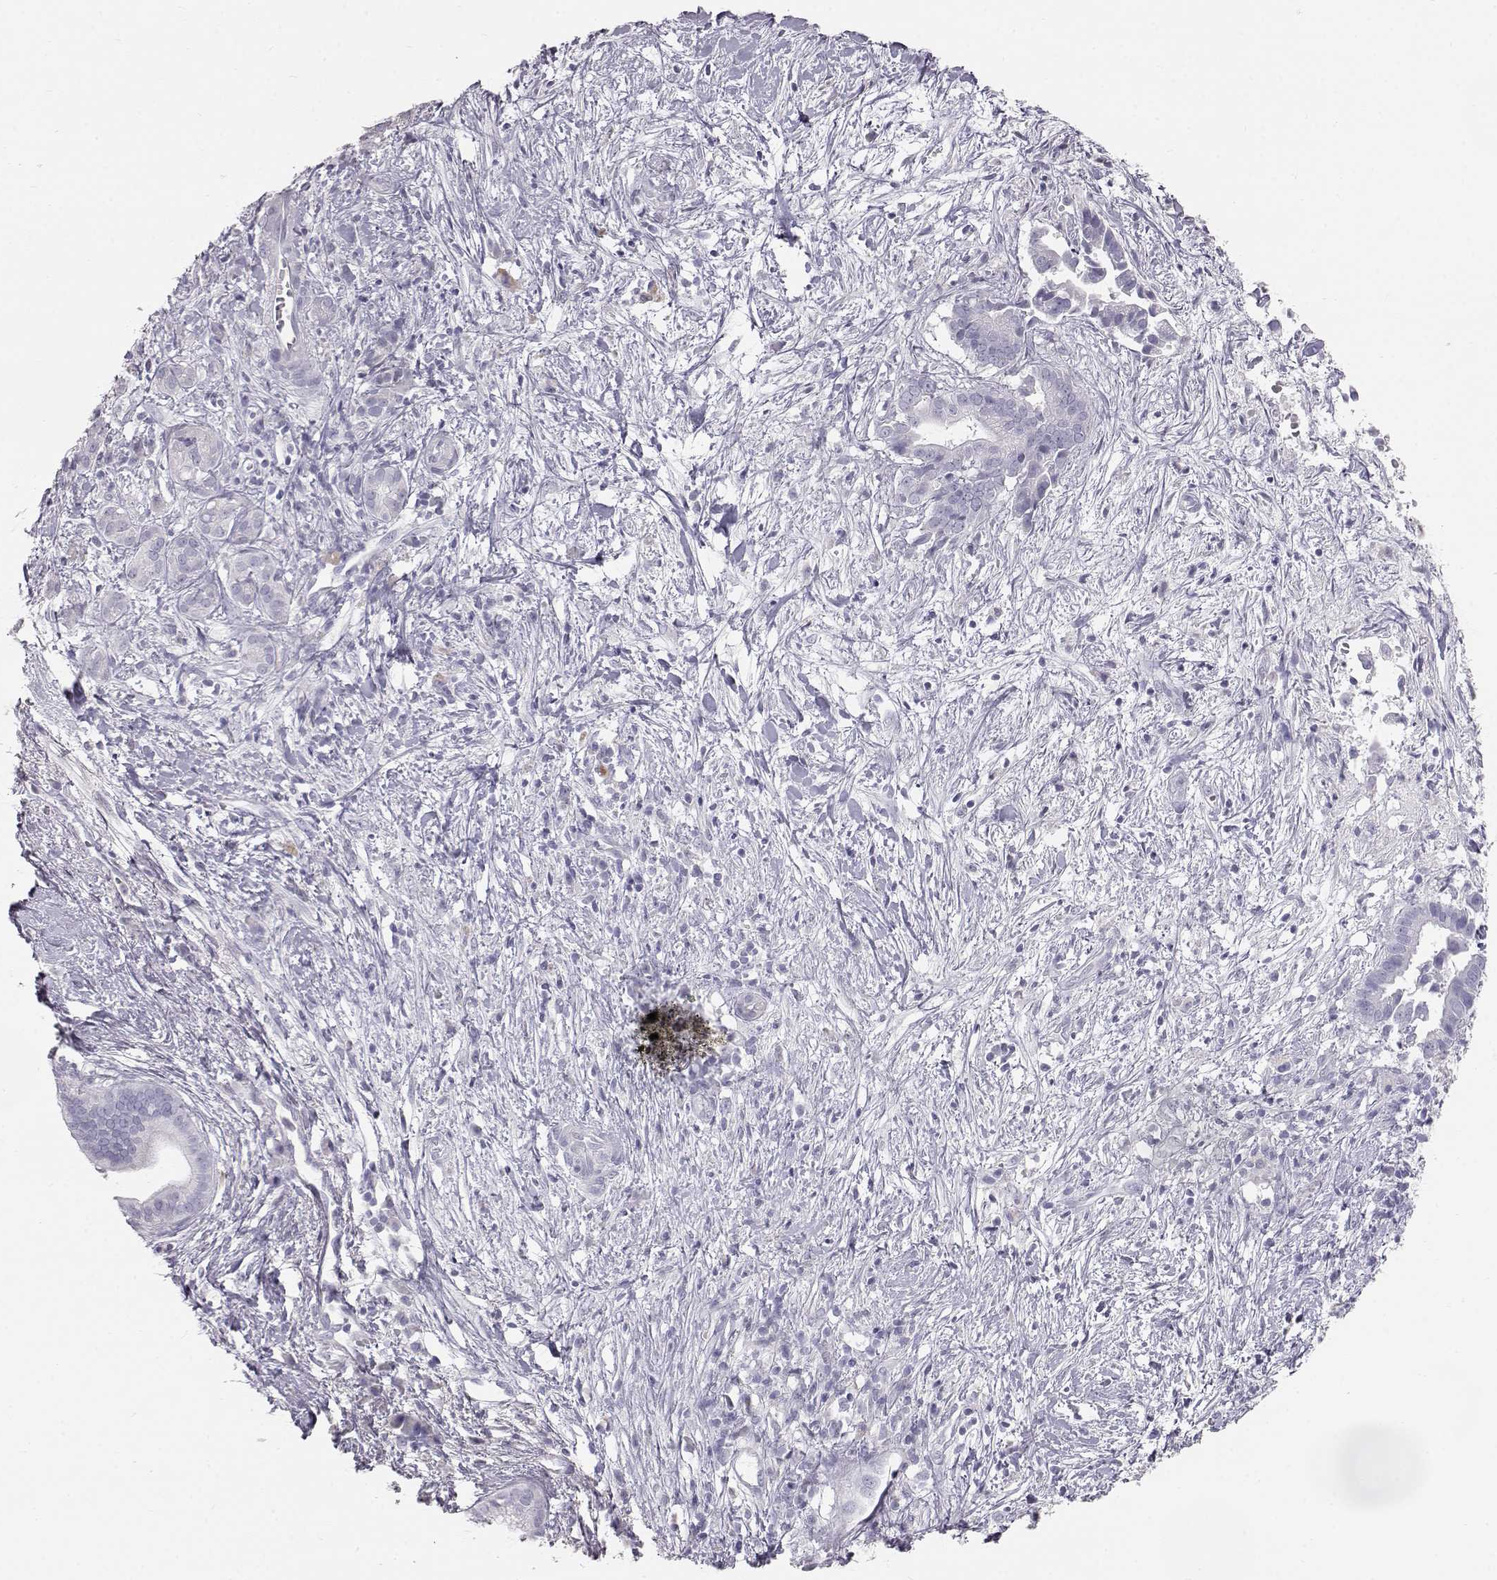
{"staining": {"intensity": "negative", "quantity": "none", "location": "none"}, "tissue": "pancreatic cancer", "cell_type": "Tumor cells", "image_type": "cancer", "snomed": [{"axis": "morphology", "description": "Adenocarcinoma, NOS"}, {"axis": "topography", "description": "Pancreas"}], "caption": "Human pancreatic cancer (adenocarcinoma) stained for a protein using IHC demonstrates no staining in tumor cells.", "gene": "KRT33A", "patient": {"sex": "male", "age": 61}}